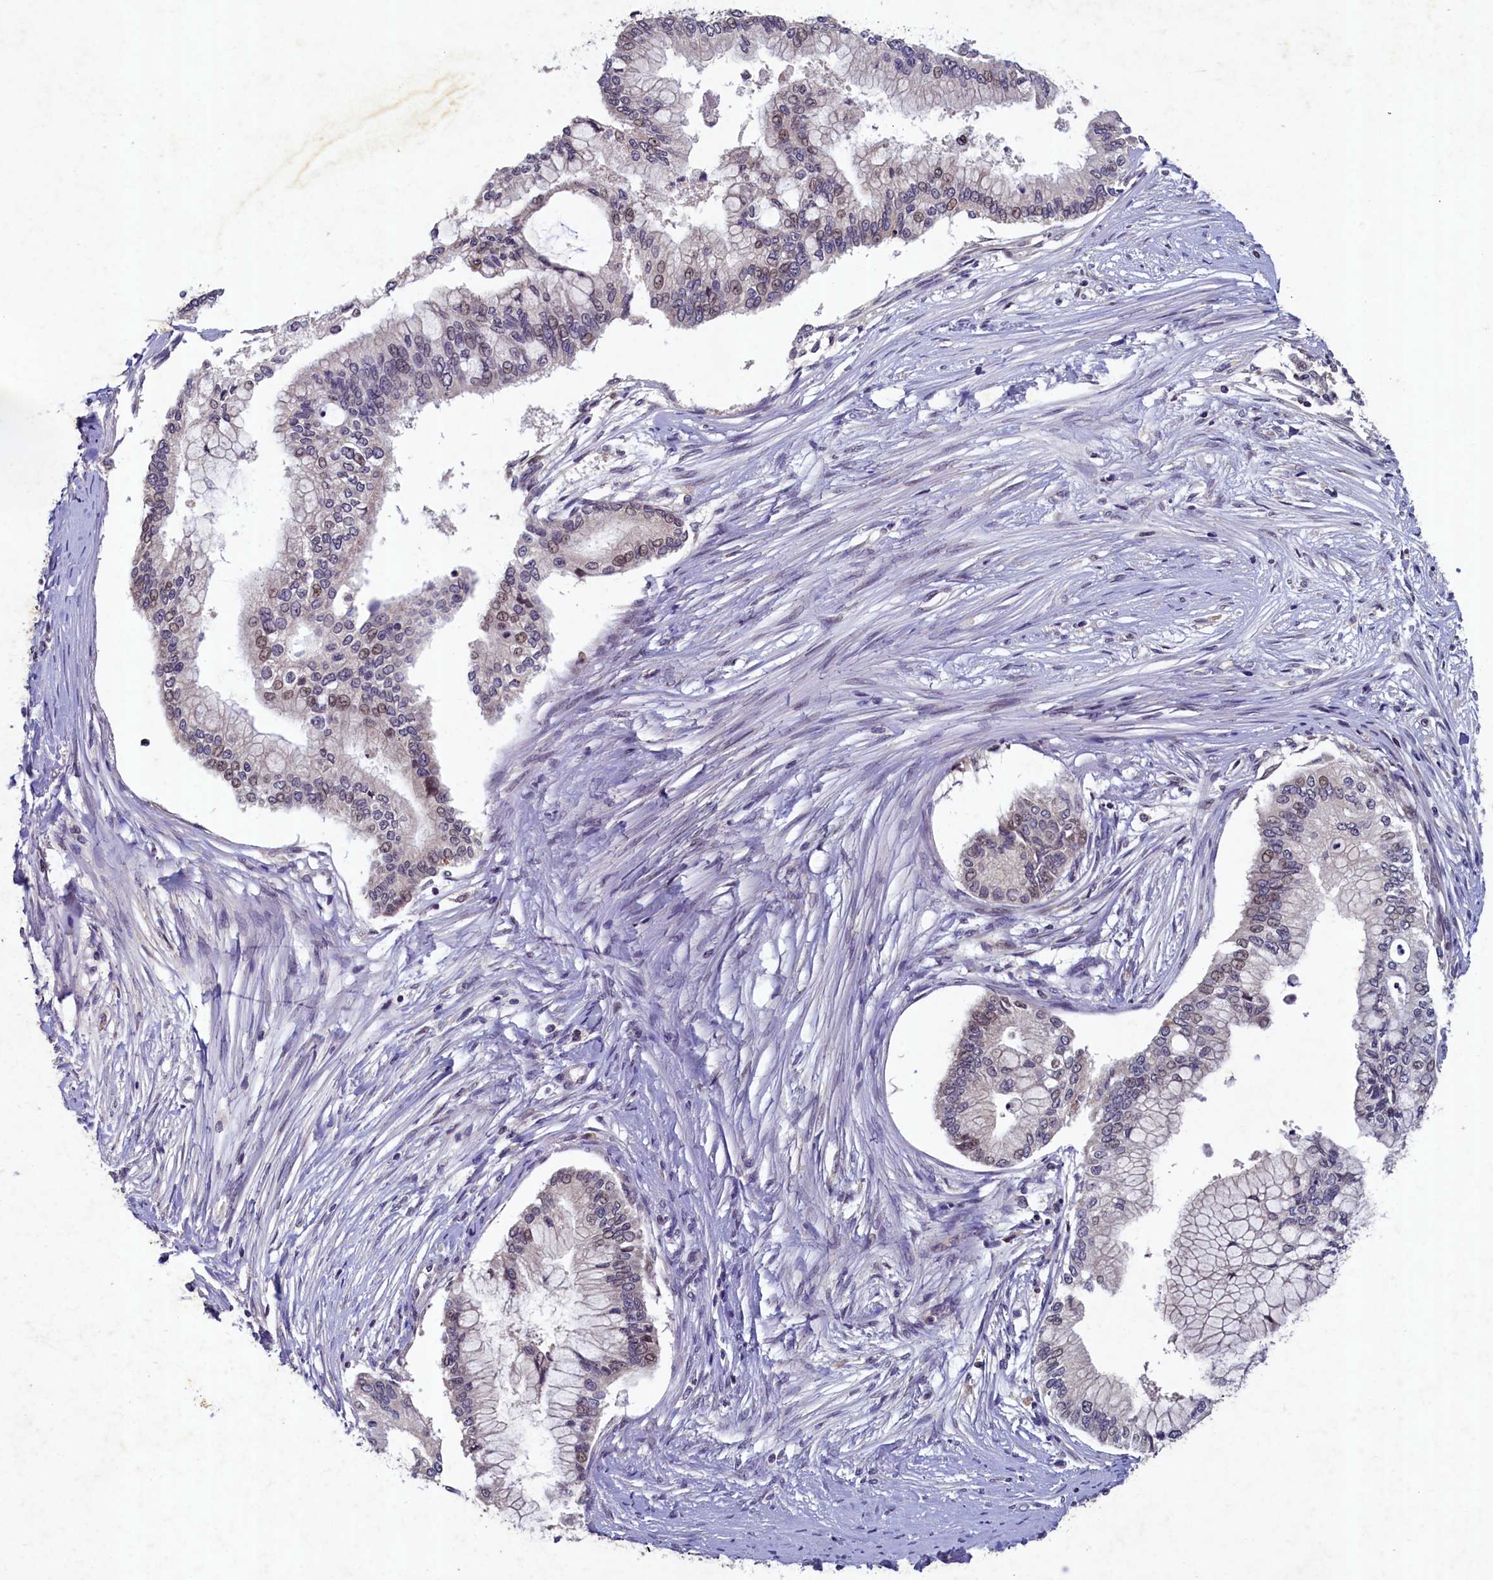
{"staining": {"intensity": "weak", "quantity": "25%-75%", "location": "nuclear"}, "tissue": "pancreatic cancer", "cell_type": "Tumor cells", "image_type": "cancer", "snomed": [{"axis": "morphology", "description": "Adenocarcinoma, NOS"}, {"axis": "topography", "description": "Pancreas"}], "caption": "This image shows immunohistochemistry (IHC) staining of adenocarcinoma (pancreatic), with low weak nuclear positivity in about 25%-75% of tumor cells.", "gene": "LATS2", "patient": {"sex": "male", "age": 46}}